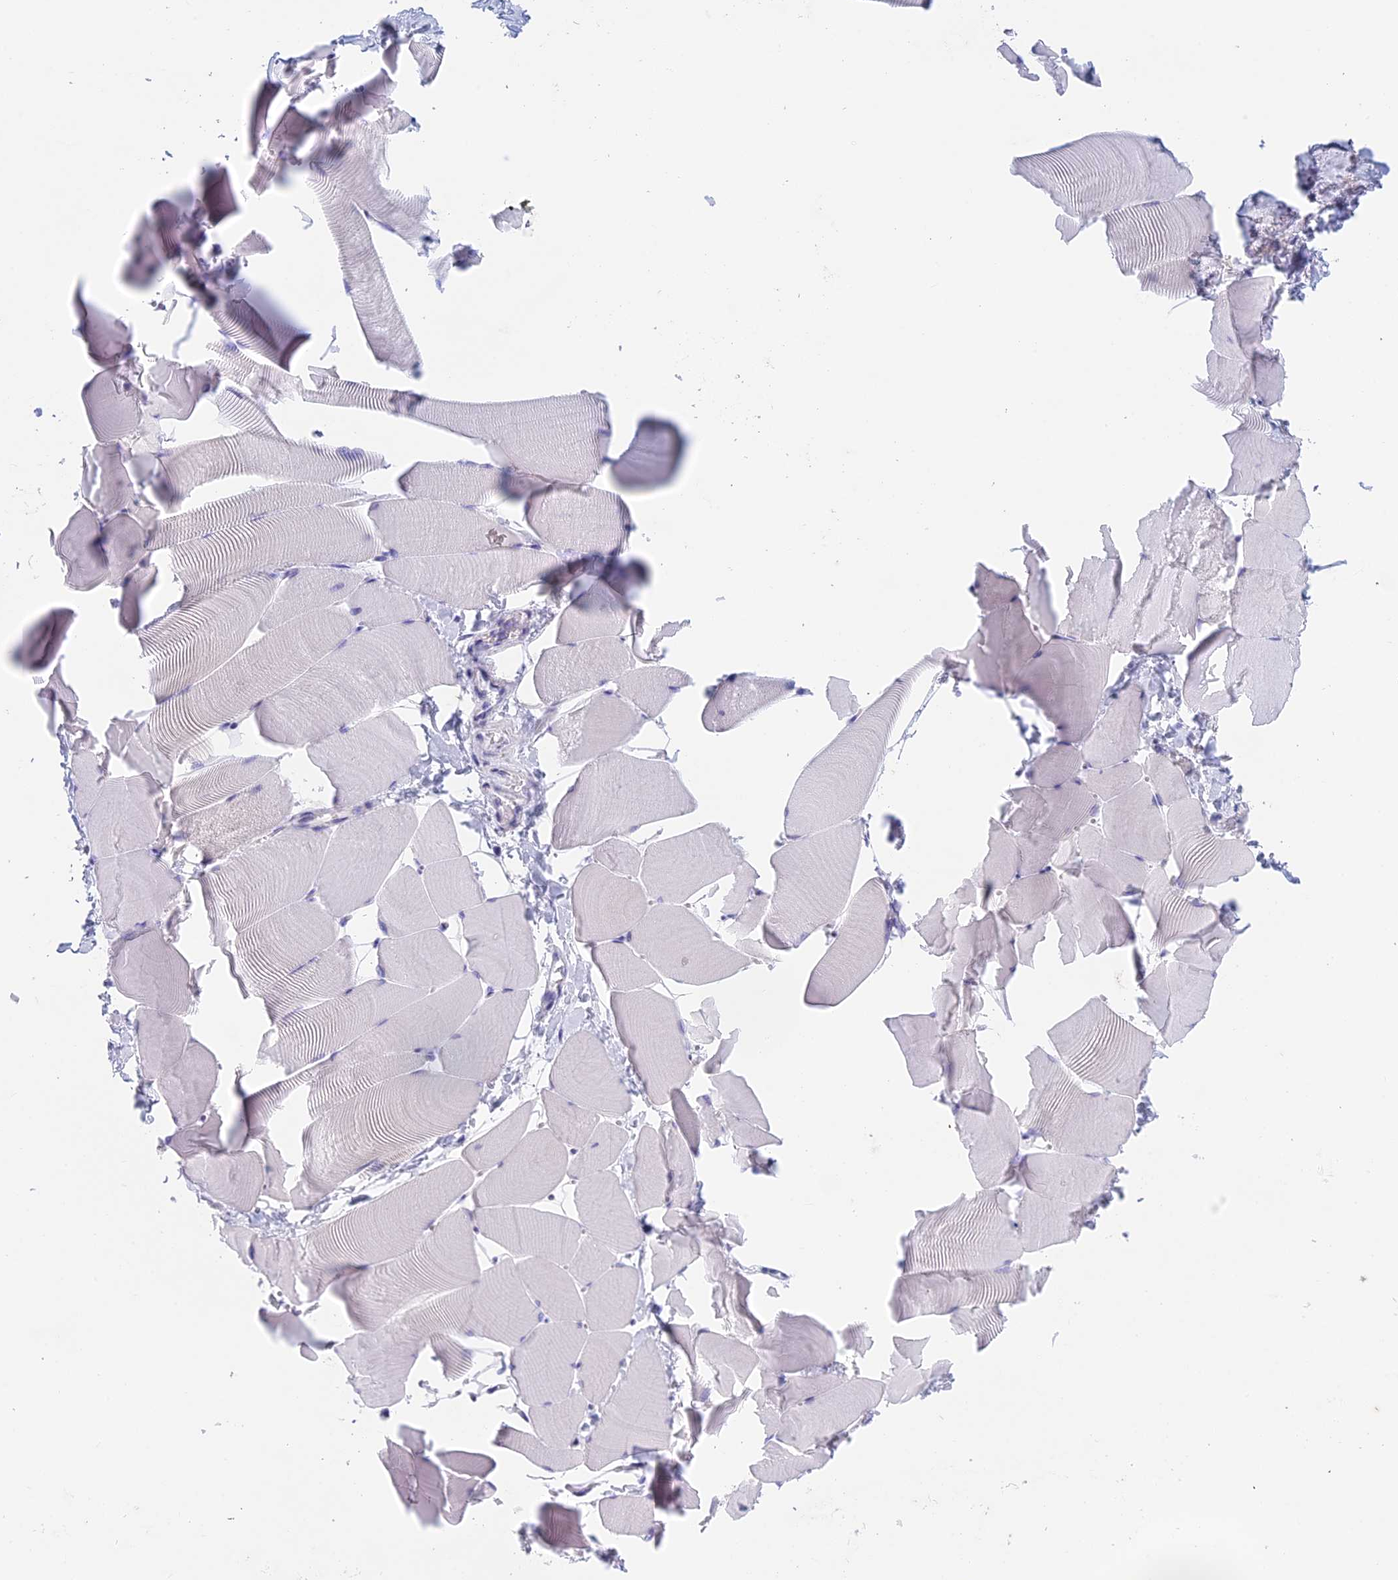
{"staining": {"intensity": "negative", "quantity": "none", "location": "none"}, "tissue": "skeletal muscle", "cell_type": "Myocytes", "image_type": "normal", "snomed": [{"axis": "morphology", "description": "Normal tissue, NOS"}, {"axis": "topography", "description": "Skeletal muscle"}], "caption": "Immunohistochemistry image of benign human skeletal muscle stained for a protein (brown), which demonstrates no expression in myocytes.", "gene": "TMEM161B", "patient": {"sex": "male", "age": 25}}